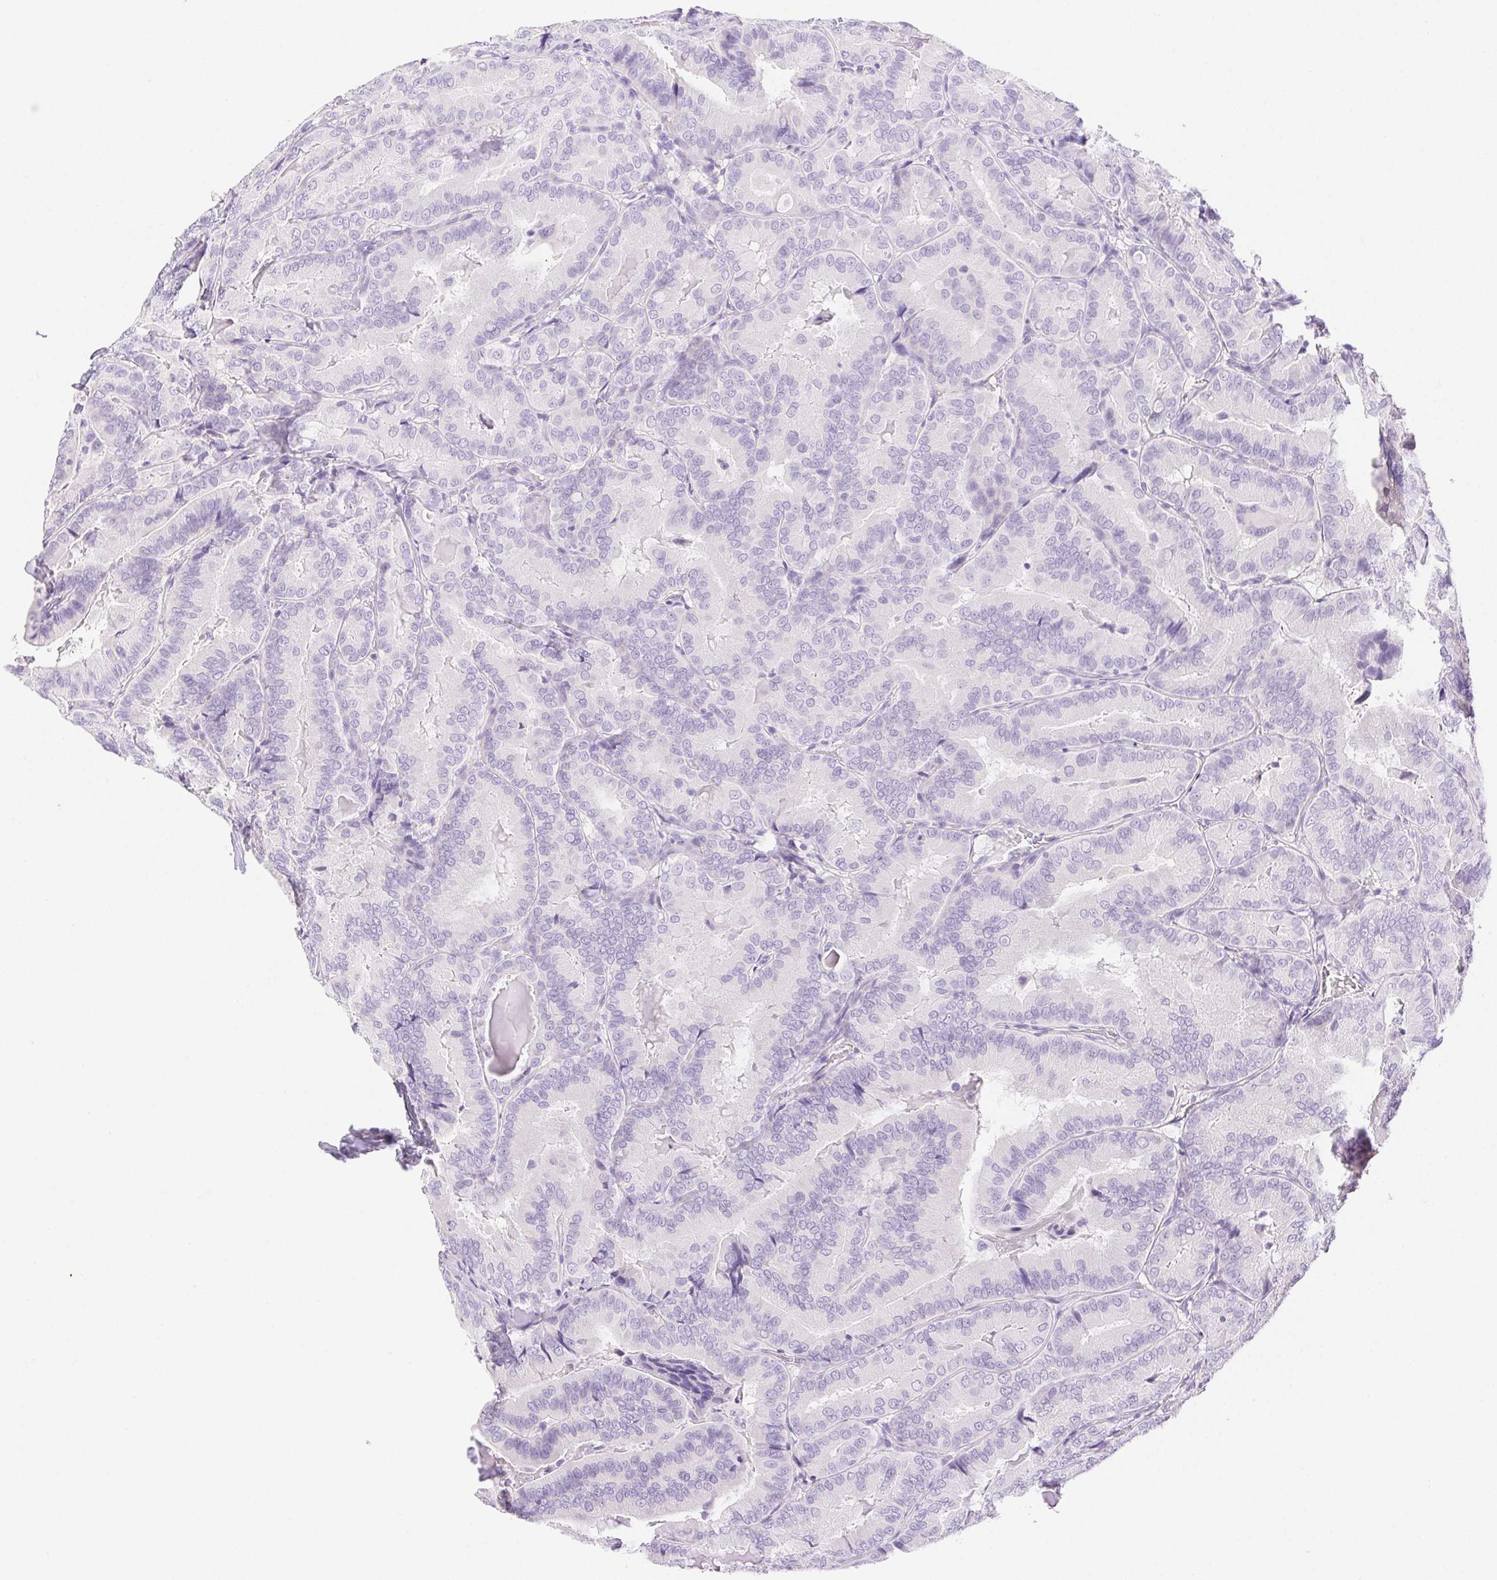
{"staining": {"intensity": "negative", "quantity": "none", "location": "none"}, "tissue": "thyroid cancer", "cell_type": "Tumor cells", "image_type": "cancer", "snomed": [{"axis": "morphology", "description": "Papillary adenocarcinoma, NOS"}, {"axis": "topography", "description": "Thyroid gland"}], "caption": "Papillary adenocarcinoma (thyroid) was stained to show a protein in brown. There is no significant expression in tumor cells.", "gene": "SPACA4", "patient": {"sex": "male", "age": 61}}